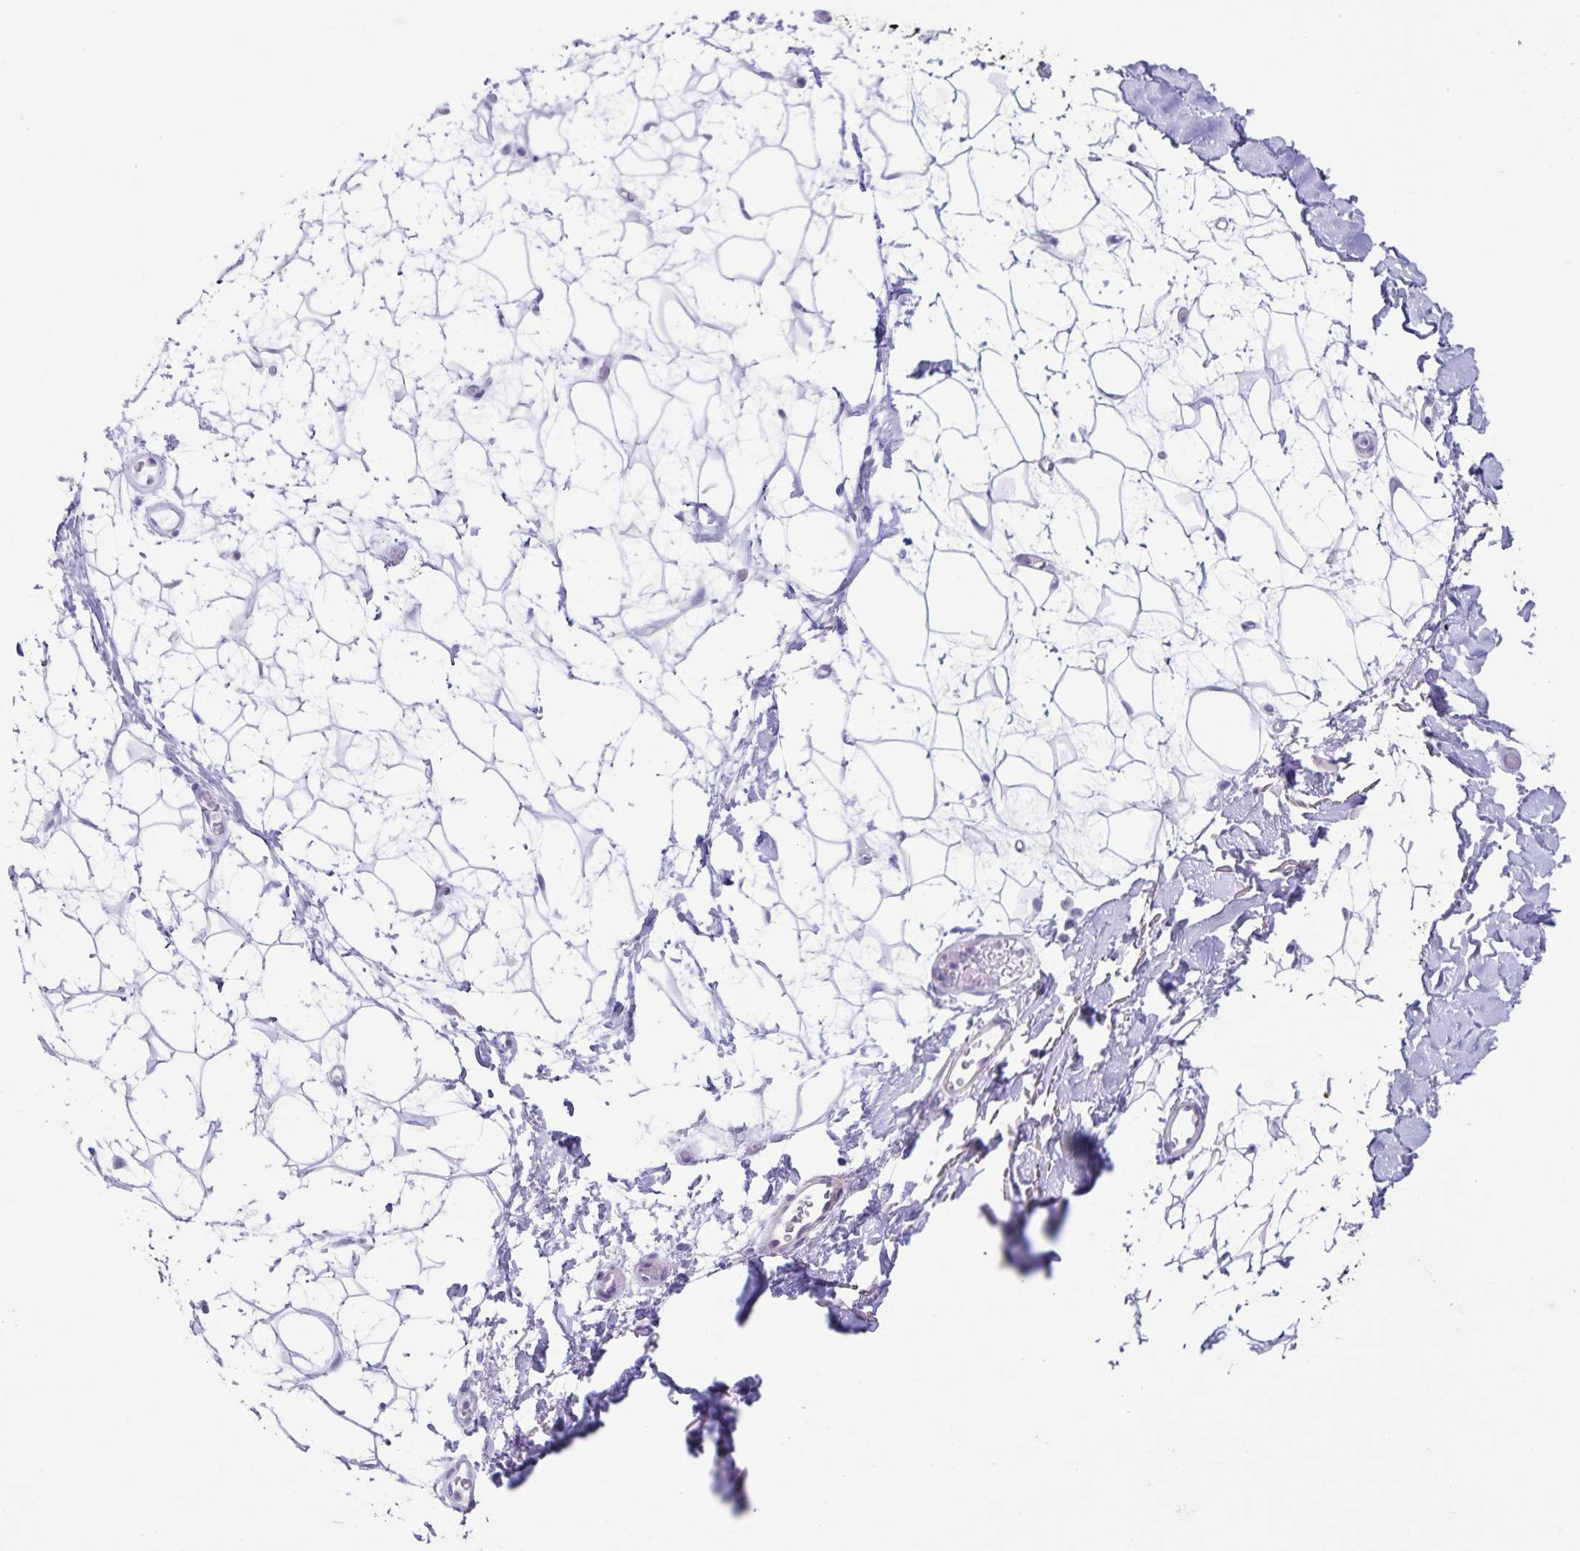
{"staining": {"intensity": "negative", "quantity": "none", "location": "none"}, "tissue": "adipose tissue", "cell_type": "Adipocytes", "image_type": "normal", "snomed": [{"axis": "morphology", "description": "Normal tissue, NOS"}, {"axis": "topography", "description": "Anal"}, {"axis": "topography", "description": "Peripheral nerve tissue"}], "caption": "Immunohistochemistry (IHC) photomicrograph of unremarkable adipose tissue: adipose tissue stained with DAB (3,3'-diaminobenzidine) shows no significant protein expression in adipocytes.", "gene": "C11orf42", "patient": {"sex": "male", "age": 78}}